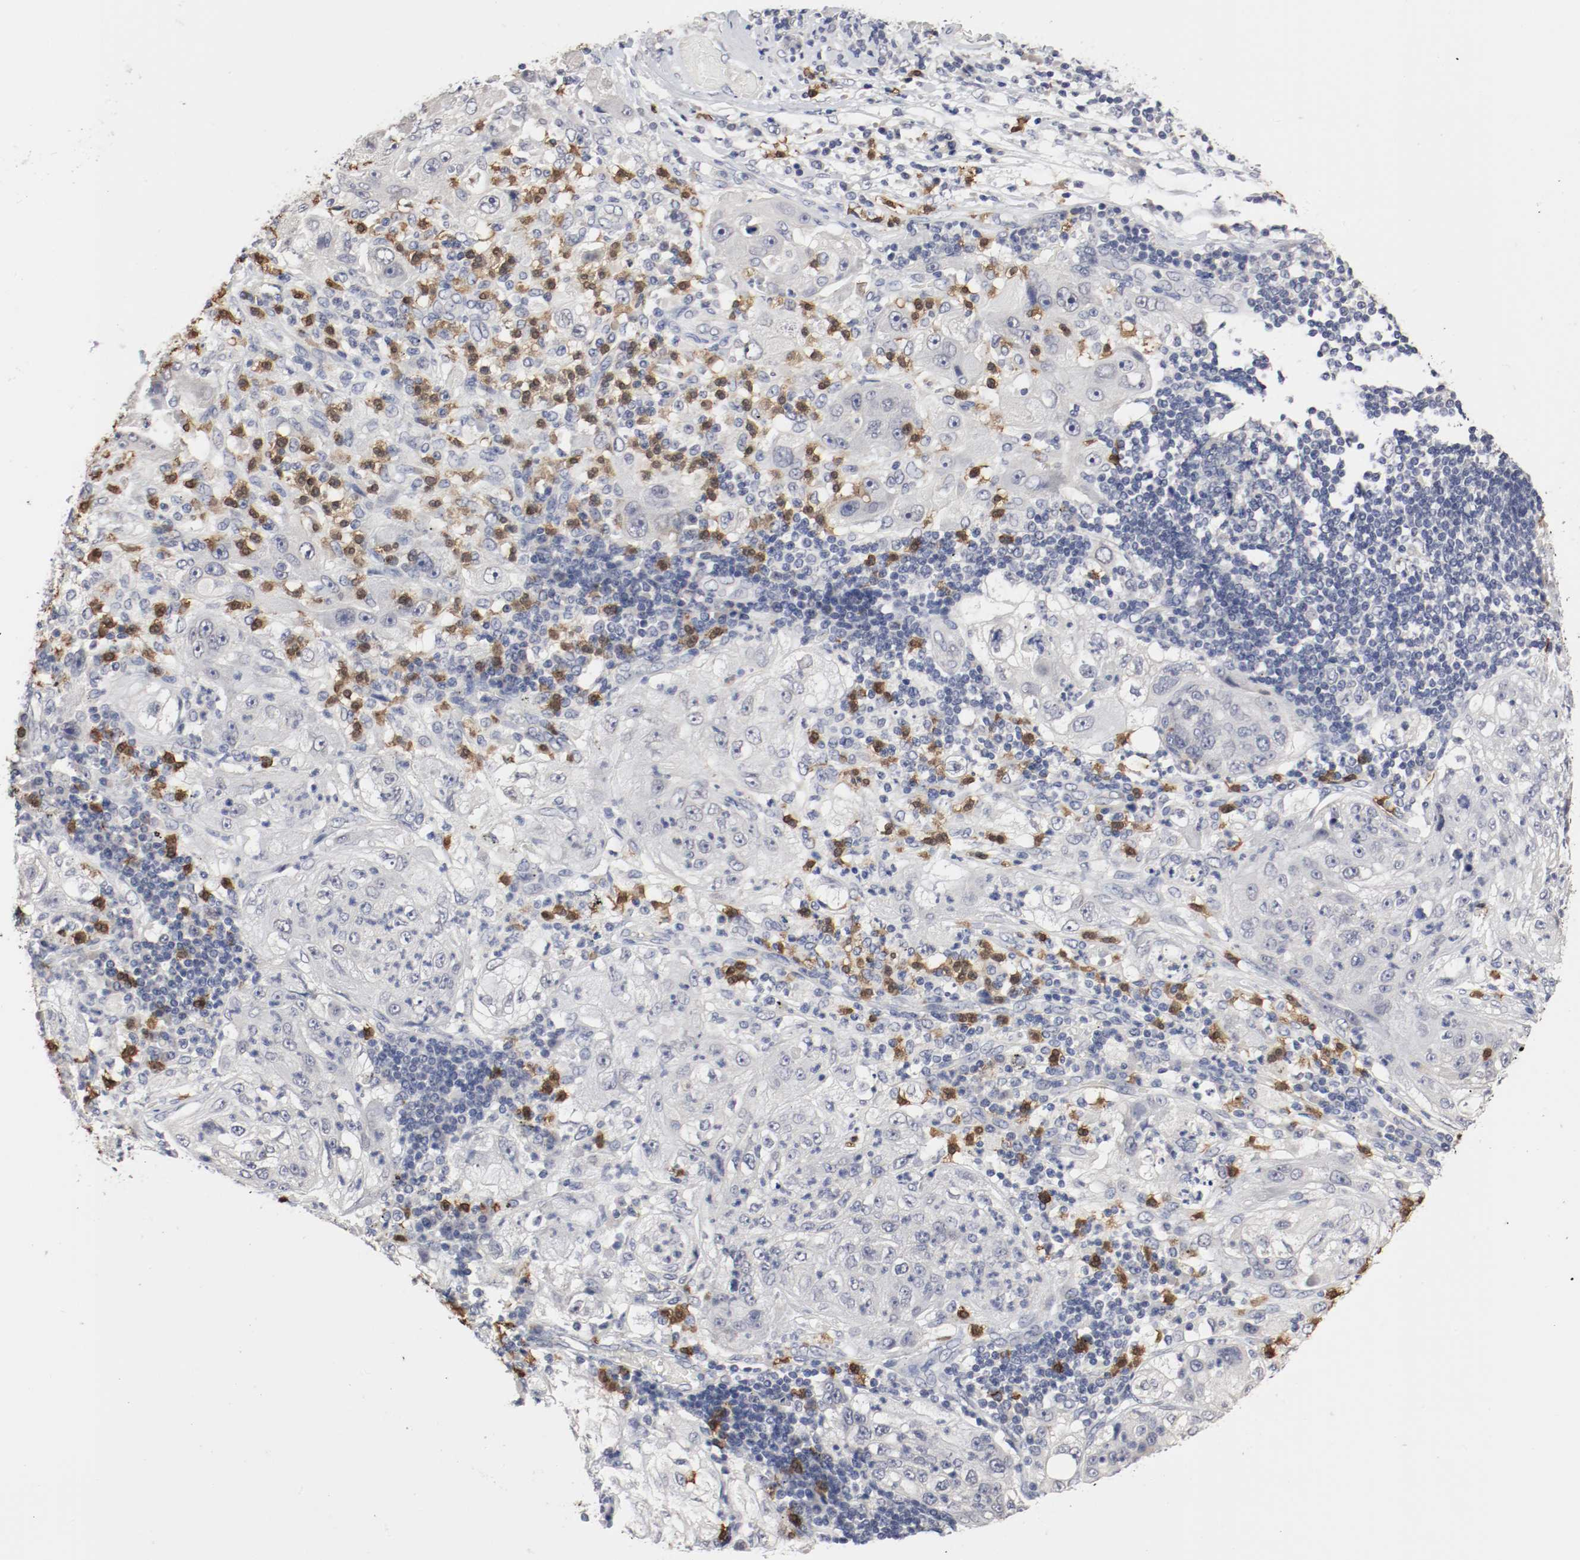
{"staining": {"intensity": "negative", "quantity": "none", "location": "none"}, "tissue": "lung cancer", "cell_type": "Tumor cells", "image_type": "cancer", "snomed": [{"axis": "morphology", "description": "Inflammation, NOS"}, {"axis": "morphology", "description": "Squamous cell carcinoma, NOS"}, {"axis": "topography", "description": "Lymph node"}, {"axis": "topography", "description": "Soft tissue"}, {"axis": "topography", "description": "Lung"}], "caption": "IHC photomicrograph of human lung cancer stained for a protein (brown), which shows no staining in tumor cells. The staining was performed using DAB (3,3'-diaminobenzidine) to visualize the protein expression in brown, while the nuclei were stained in blue with hematoxylin (Magnification: 20x).", "gene": "CEBPE", "patient": {"sex": "male", "age": 66}}